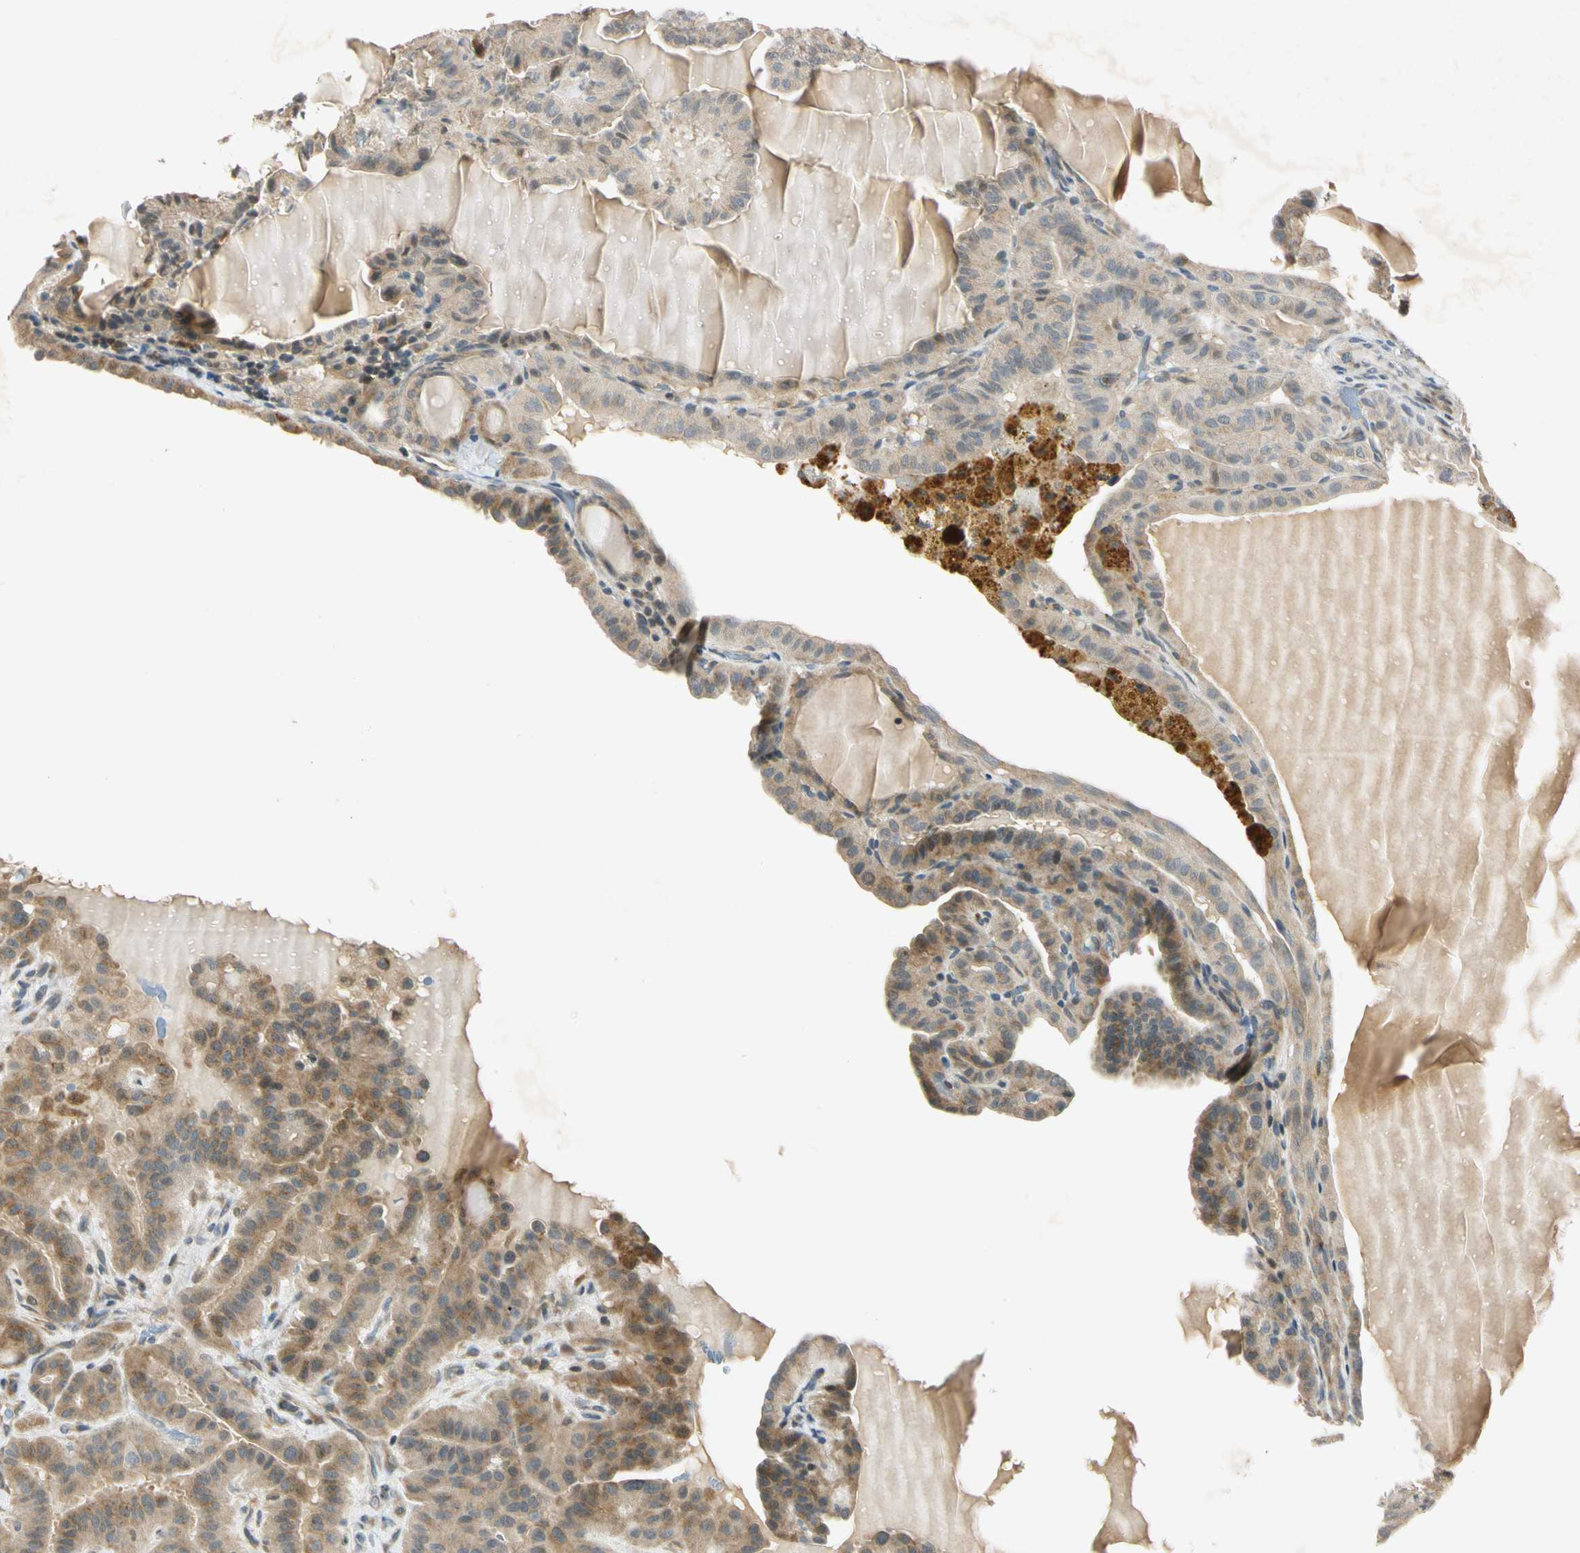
{"staining": {"intensity": "strong", "quantity": ">75%", "location": "cytoplasmic/membranous"}, "tissue": "thyroid cancer", "cell_type": "Tumor cells", "image_type": "cancer", "snomed": [{"axis": "morphology", "description": "Papillary adenocarcinoma, NOS"}, {"axis": "topography", "description": "Thyroid gland"}], "caption": "Tumor cells show strong cytoplasmic/membranous staining in about >75% of cells in thyroid cancer.", "gene": "RPS6KB2", "patient": {"sex": "male", "age": 77}}